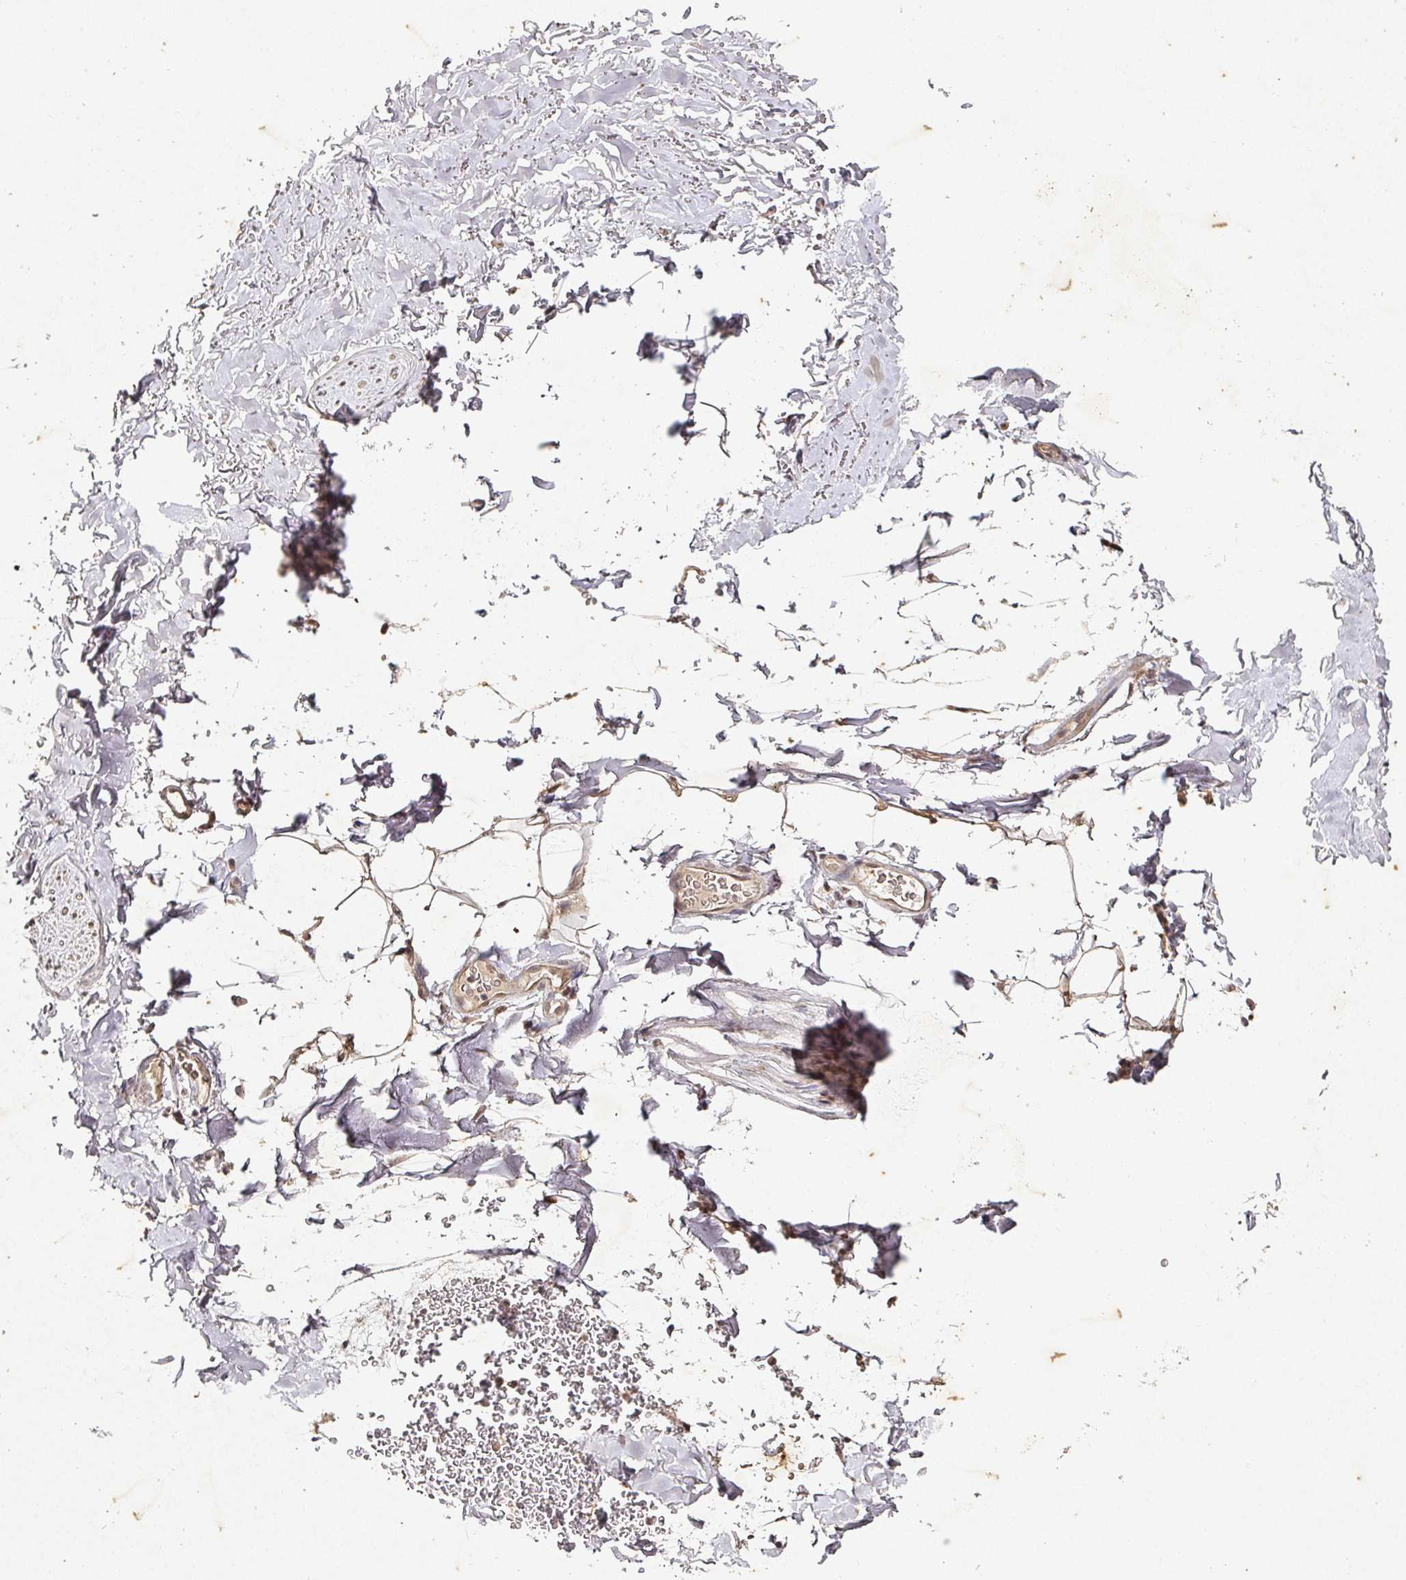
{"staining": {"intensity": "weak", "quantity": "25%-75%", "location": "cytoplasmic/membranous"}, "tissue": "adipose tissue", "cell_type": "Adipocytes", "image_type": "normal", "snomed": [{"axis": "morphology", "description": "Normal tissue, NOS"}, {"axis": "topography", "description": "Cartilage tissue"}, {"axis": "topography", "description": "Bronchus"}], "caption": "Weak cytoplasmic/membranous staining for a protein is seen in approximately 25%-75% of adipocytes of normal adipose tissue using immunohistochemistry (IHC).", "gene": "CAPN5", "patient": {"sex": "female", "age": 73}}